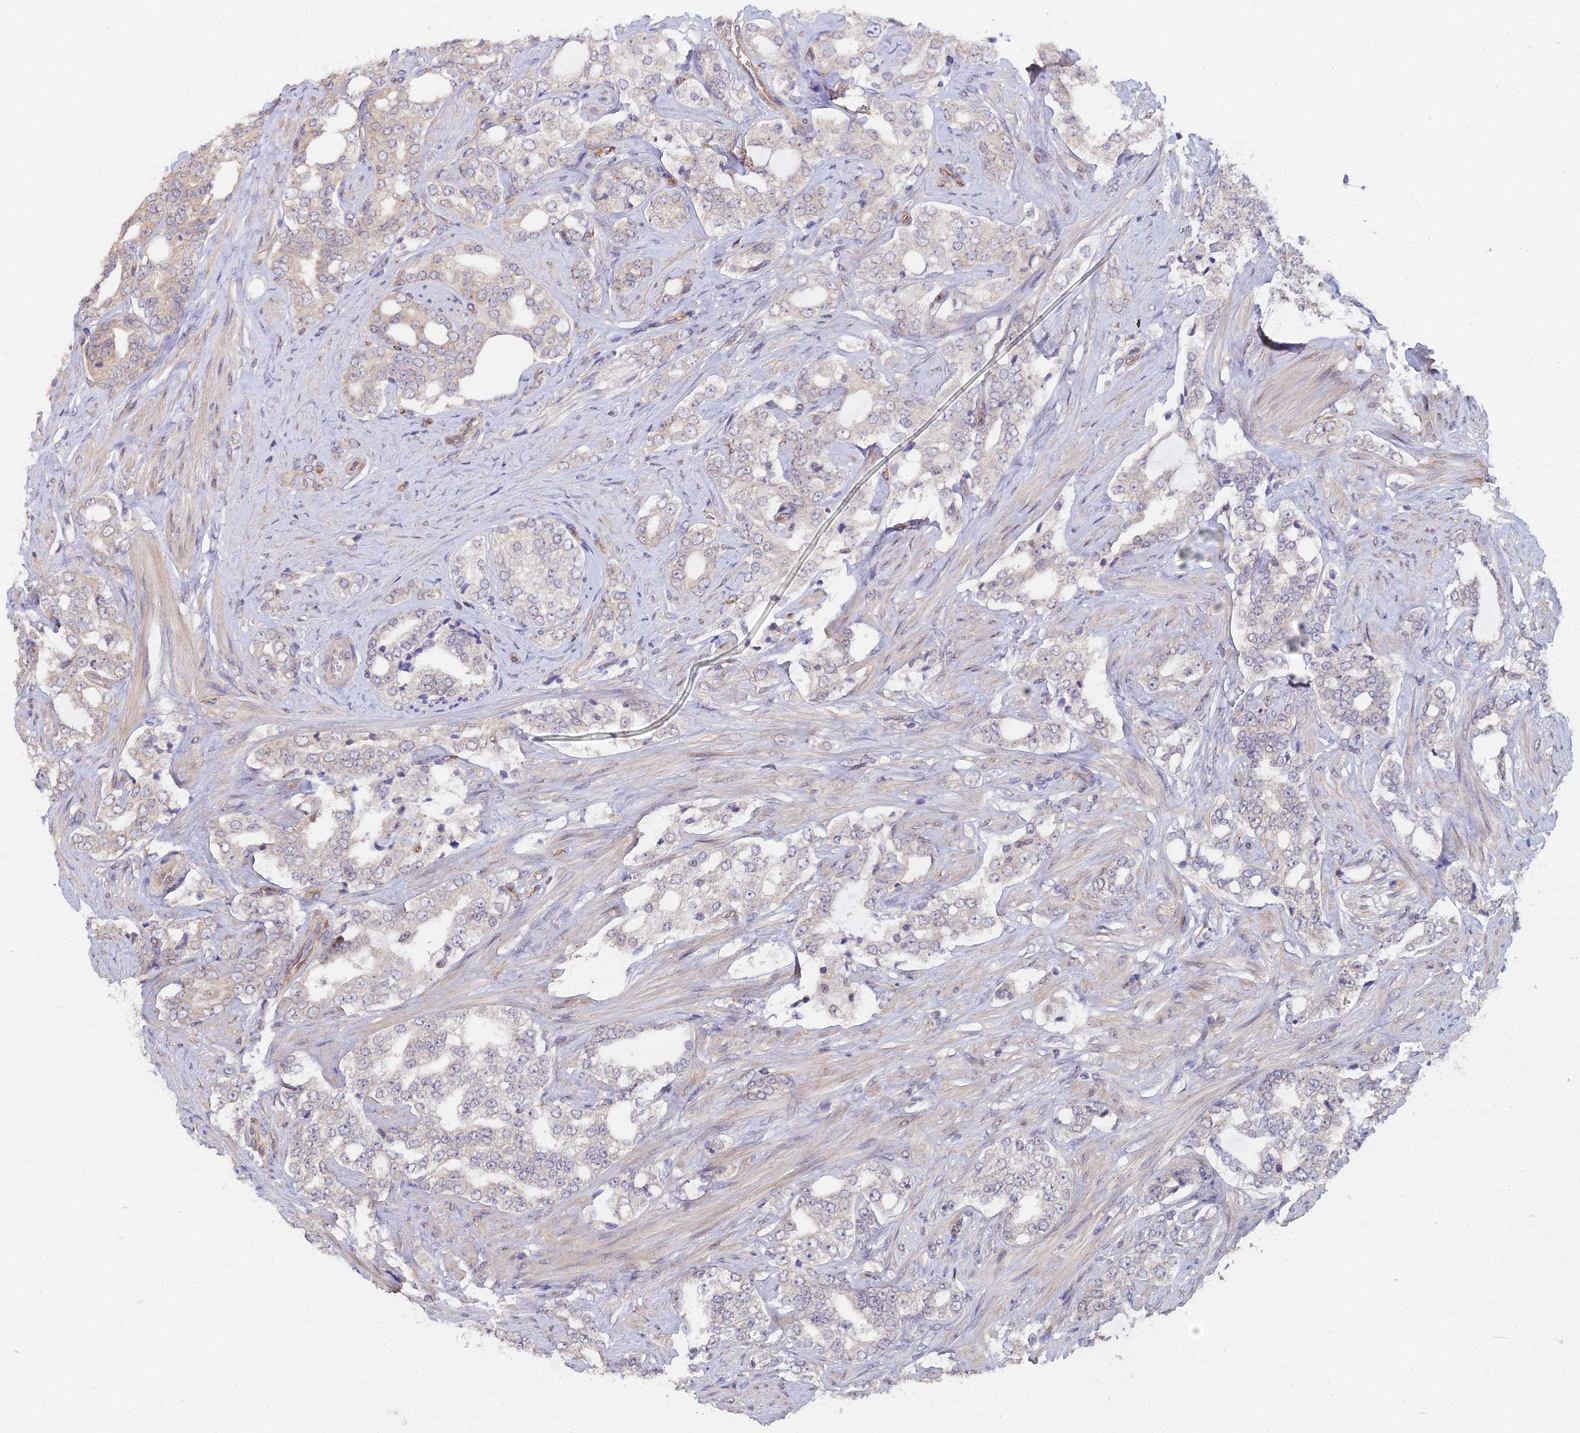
{"staining": {"intensity": "negative", "quantity": "none", "location": "none"}, "tissue": "prostate cancer", "cell_type": "Tumor cells", "image_type": "cancer", "snomed": [{"axis": "morphology", "description": "Adenocarcinoma, High grade"}, {"axis": "topography", "description": "Prostate"}], "caption": "Immunohistochemistry micrograph of neoplastic tissue: prostate cancer (high-grade adenocarcinoma) stained with DAB exhibits no significant protein staining in tumor cells.", "gene": "C4orf19", "patient": {"sex": "male", "age": 64}}